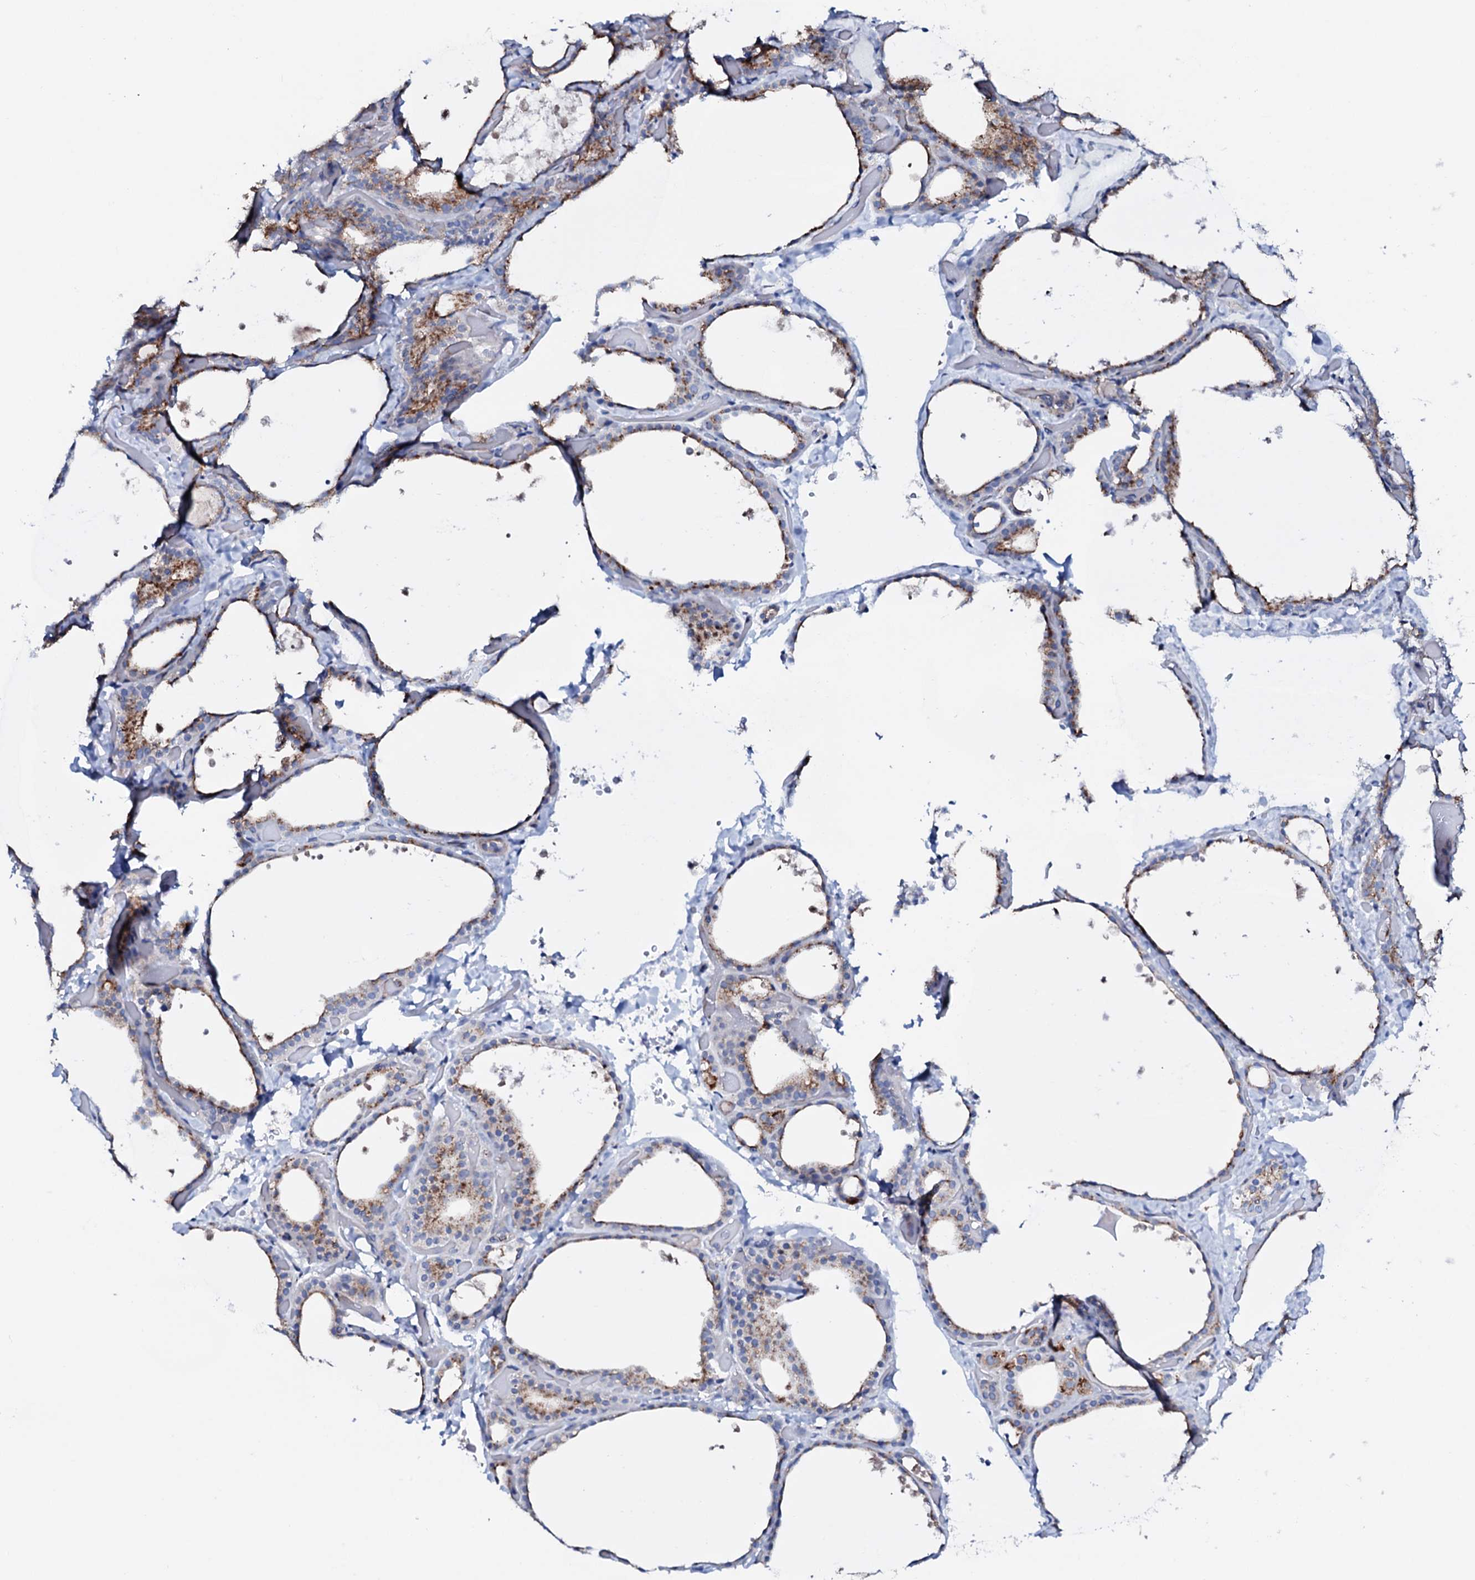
{"staining": {"intensity": "moderate", "quantity": "25%-75%", "location": "cytoplasmic/membranous"}, "tissue": "thyroid gland", "cell_type": "Glandular cells", "image_type": "normal", "snomed": [{"axis": "morphology", "description": "Normal tissue, NOS"}, {"axis": "topography", "description": "Thyroid gland"}], "caption": "IHC (DAB (3,3'-diaminobenzidine)) staining of benign human thyroid gland demonstrates moderate cytoplasmic/membranous protein expression in approximately 25%-75% of glandular cells.", "gene": "P2RX4", "patient": {"sex": "female", "age": 44}}